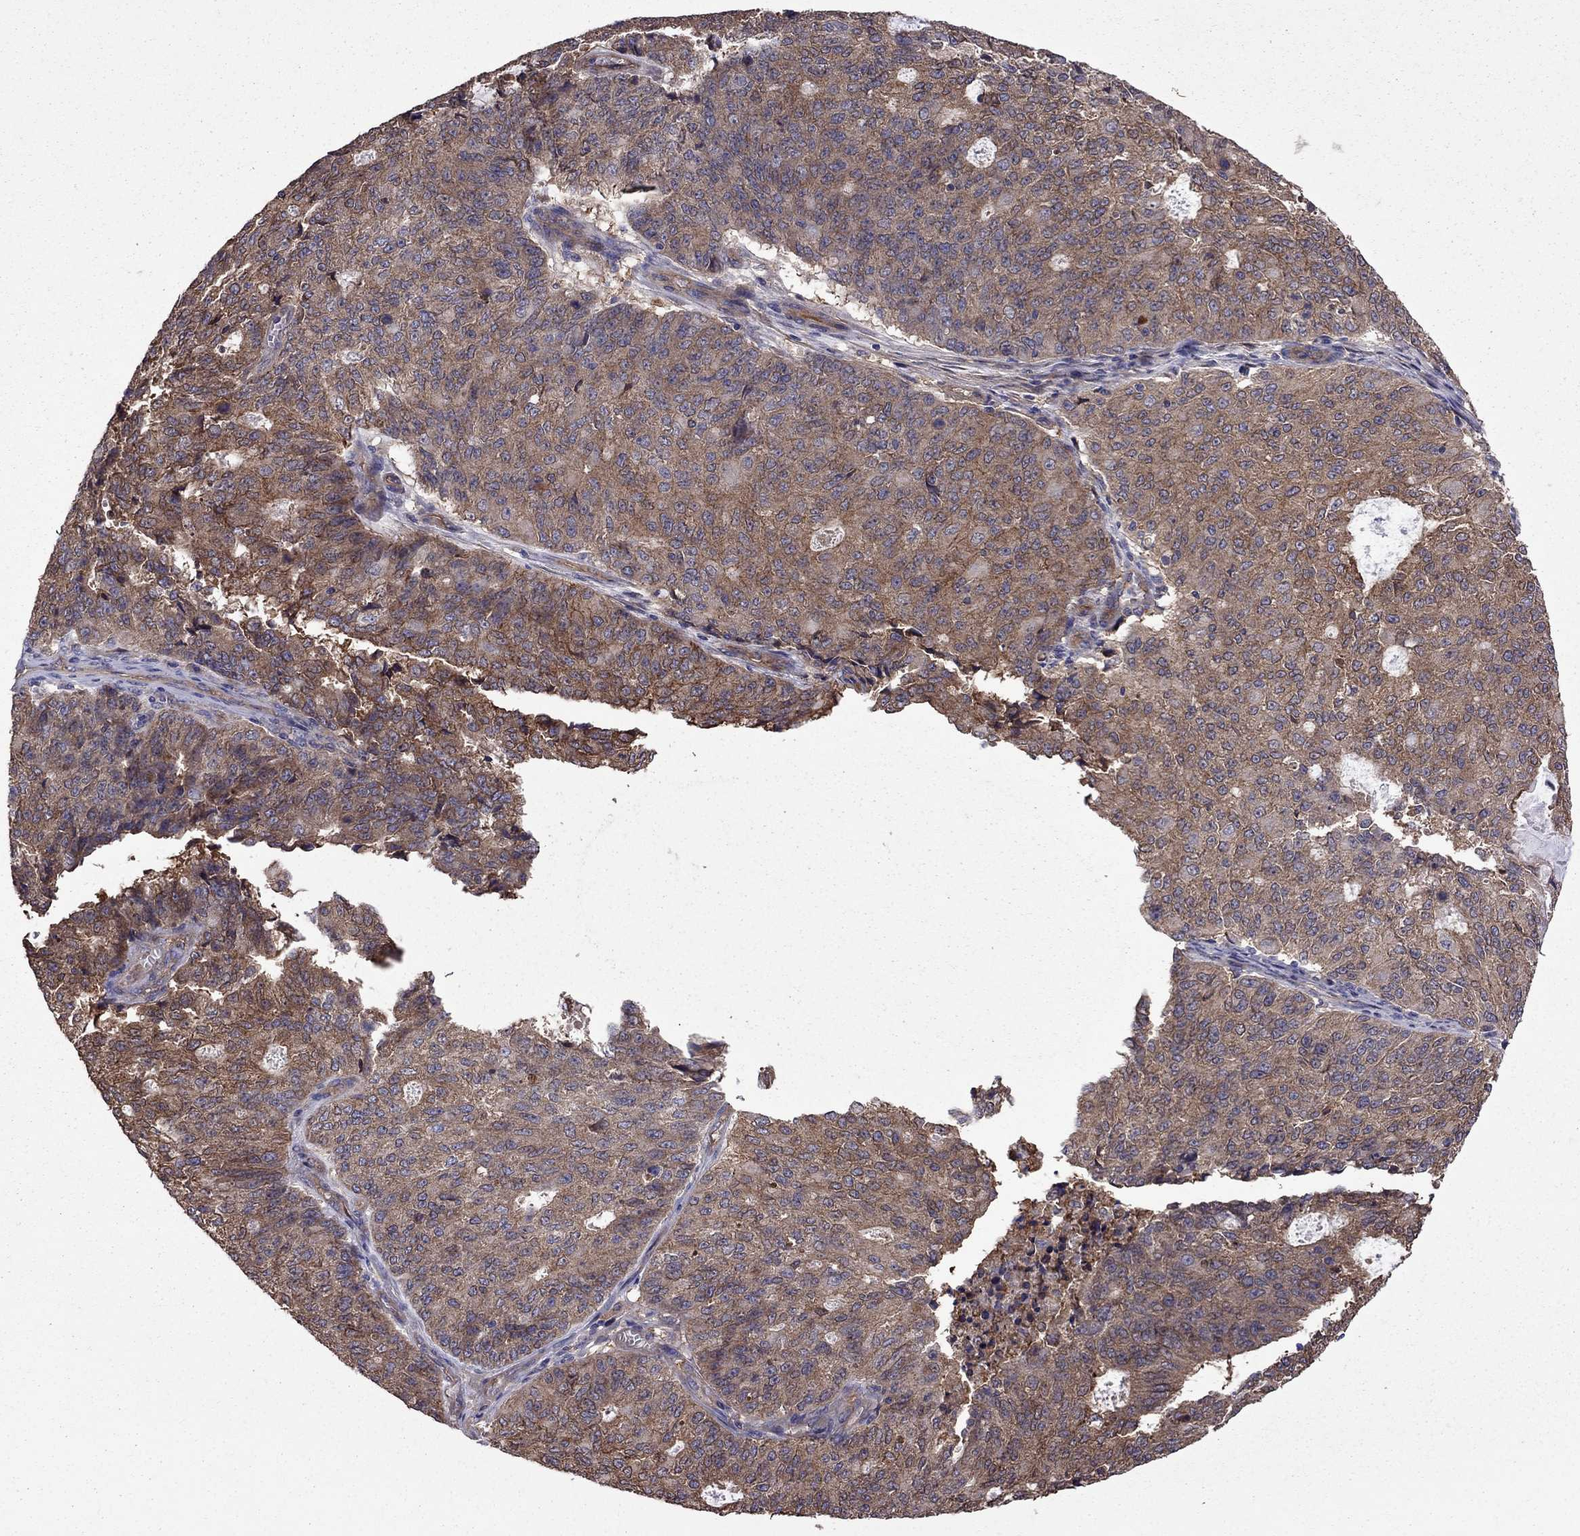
{"staining": {"intensity": "moderate", "quantity": ">75%", "location": "cytoplasmic/membranous"}, "tissue": "endometrial cancer", "cell_type": "Tumor cells", "image_type": "cancer", "snomed": [{"axis": "morphology", "description": "Adenocarcinoma, NOS"}, {"axis": "topography", "description": "Endometrium"}], "caption": "Immunohistochemistry (IHC) of endometrial cancer exhibits medium levels of moderate cytoplasmic/membranous staining in approximately >75% of tumor cells.", "gene": "ITGB1", "patient": {"sex": "female", "age": 82}}